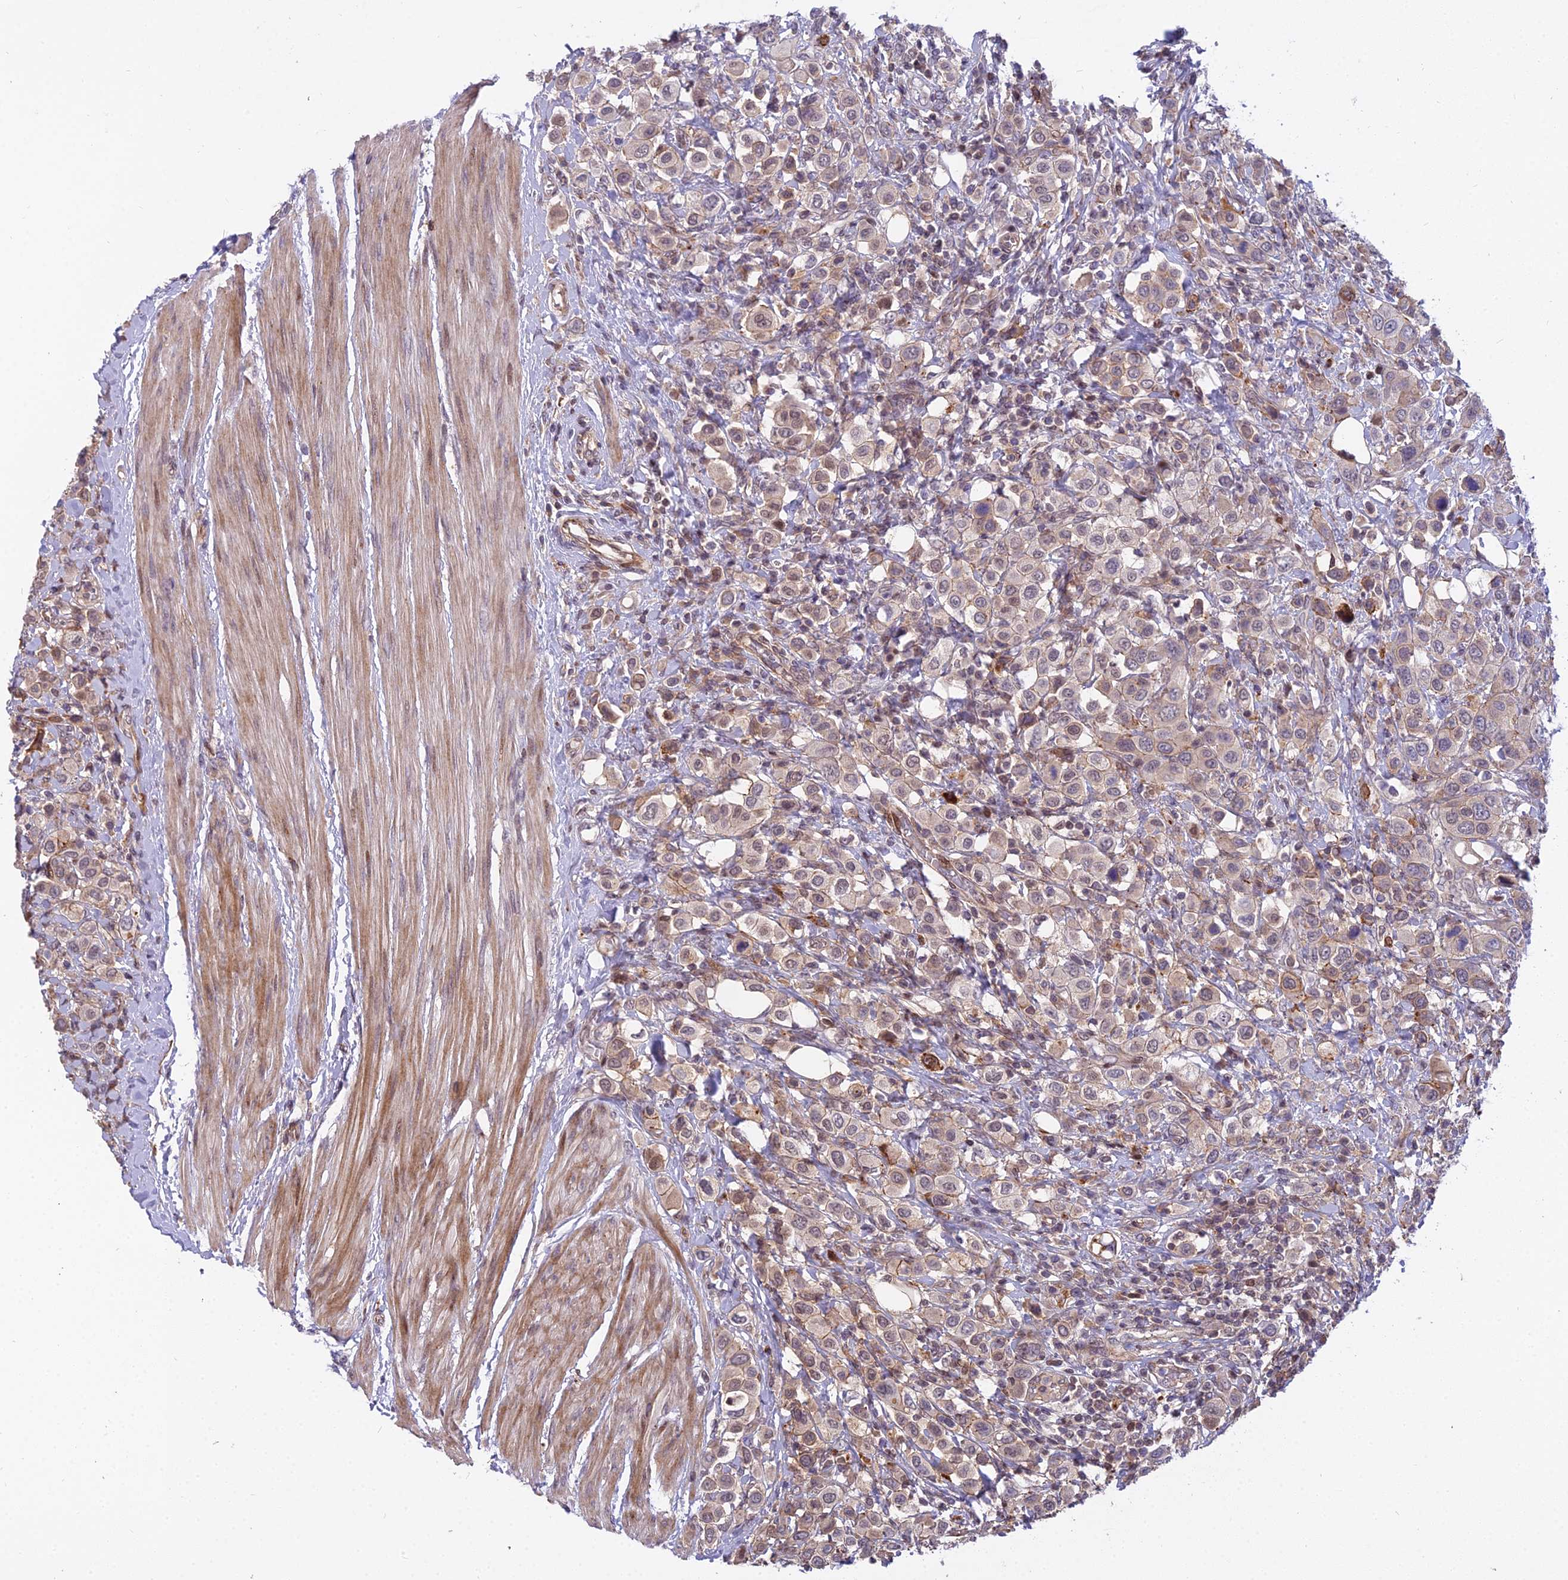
{"staining": {"intensity": "weak", "quantity": "25%-75%", "location": "cytoplasmic/membranous"}, "tissue": "urothelial cancer", "cell_type": "Tumor cells", "image_type": "cancer", "snomed": [{"axis": "morphology", "description": "Urothelial carcinoma, High grade"}, {"axis": "topography", "description": "Urinary bladder"}], "caption": "Tumor cells exhibit low levels of weak cytoplasmic/membranous positivity in about 25%-75% of cells in human high-grade urothelial carcinoma.", "gene": "GLYATL3", "patient": {"sex": "male", "age": 50}}